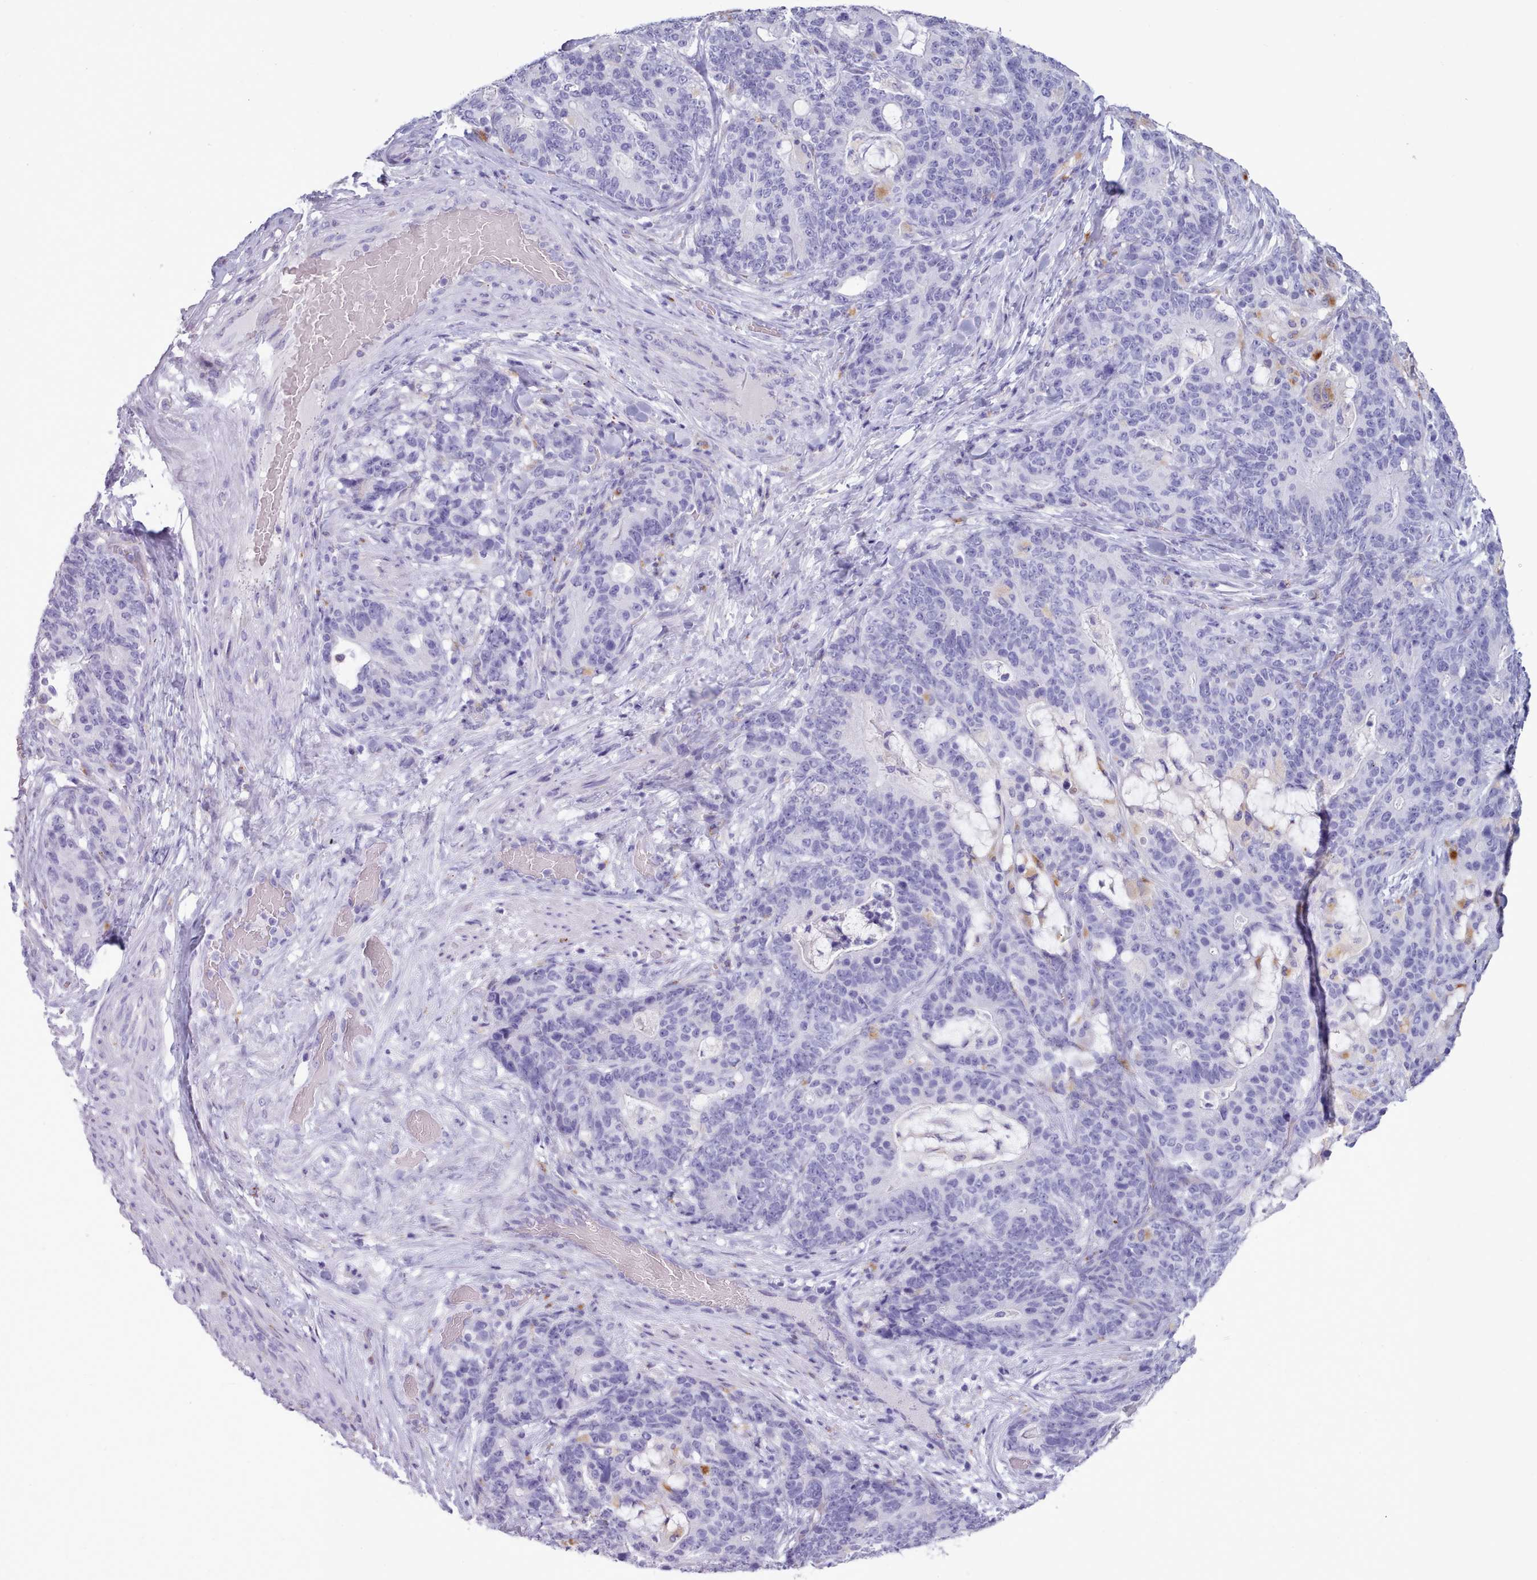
{"staining": {"intensity": "negative", "quantity": "none", "location": "none"}, "tissue": "stomach cancer", "cell_type": "Tumor cells", "image_type": "cancer", "snomed": [{"axis": "morphology", "description": "Normal tissue, NOS"}, {"axis": "morphology", "description": "Adenocarcinoma, NOS"}, {"axis": "topography", "description": "Stomach"}], "caption": "High power microscopy histopathology image of an IHC image of stomach cancer, revealing no significant staining in tumor cells. (DAB immunohistochemistry (IHC) with hematoxylin counter stain).", "gene": "GAA", "patient": {"sex": "female", "age": 64}}